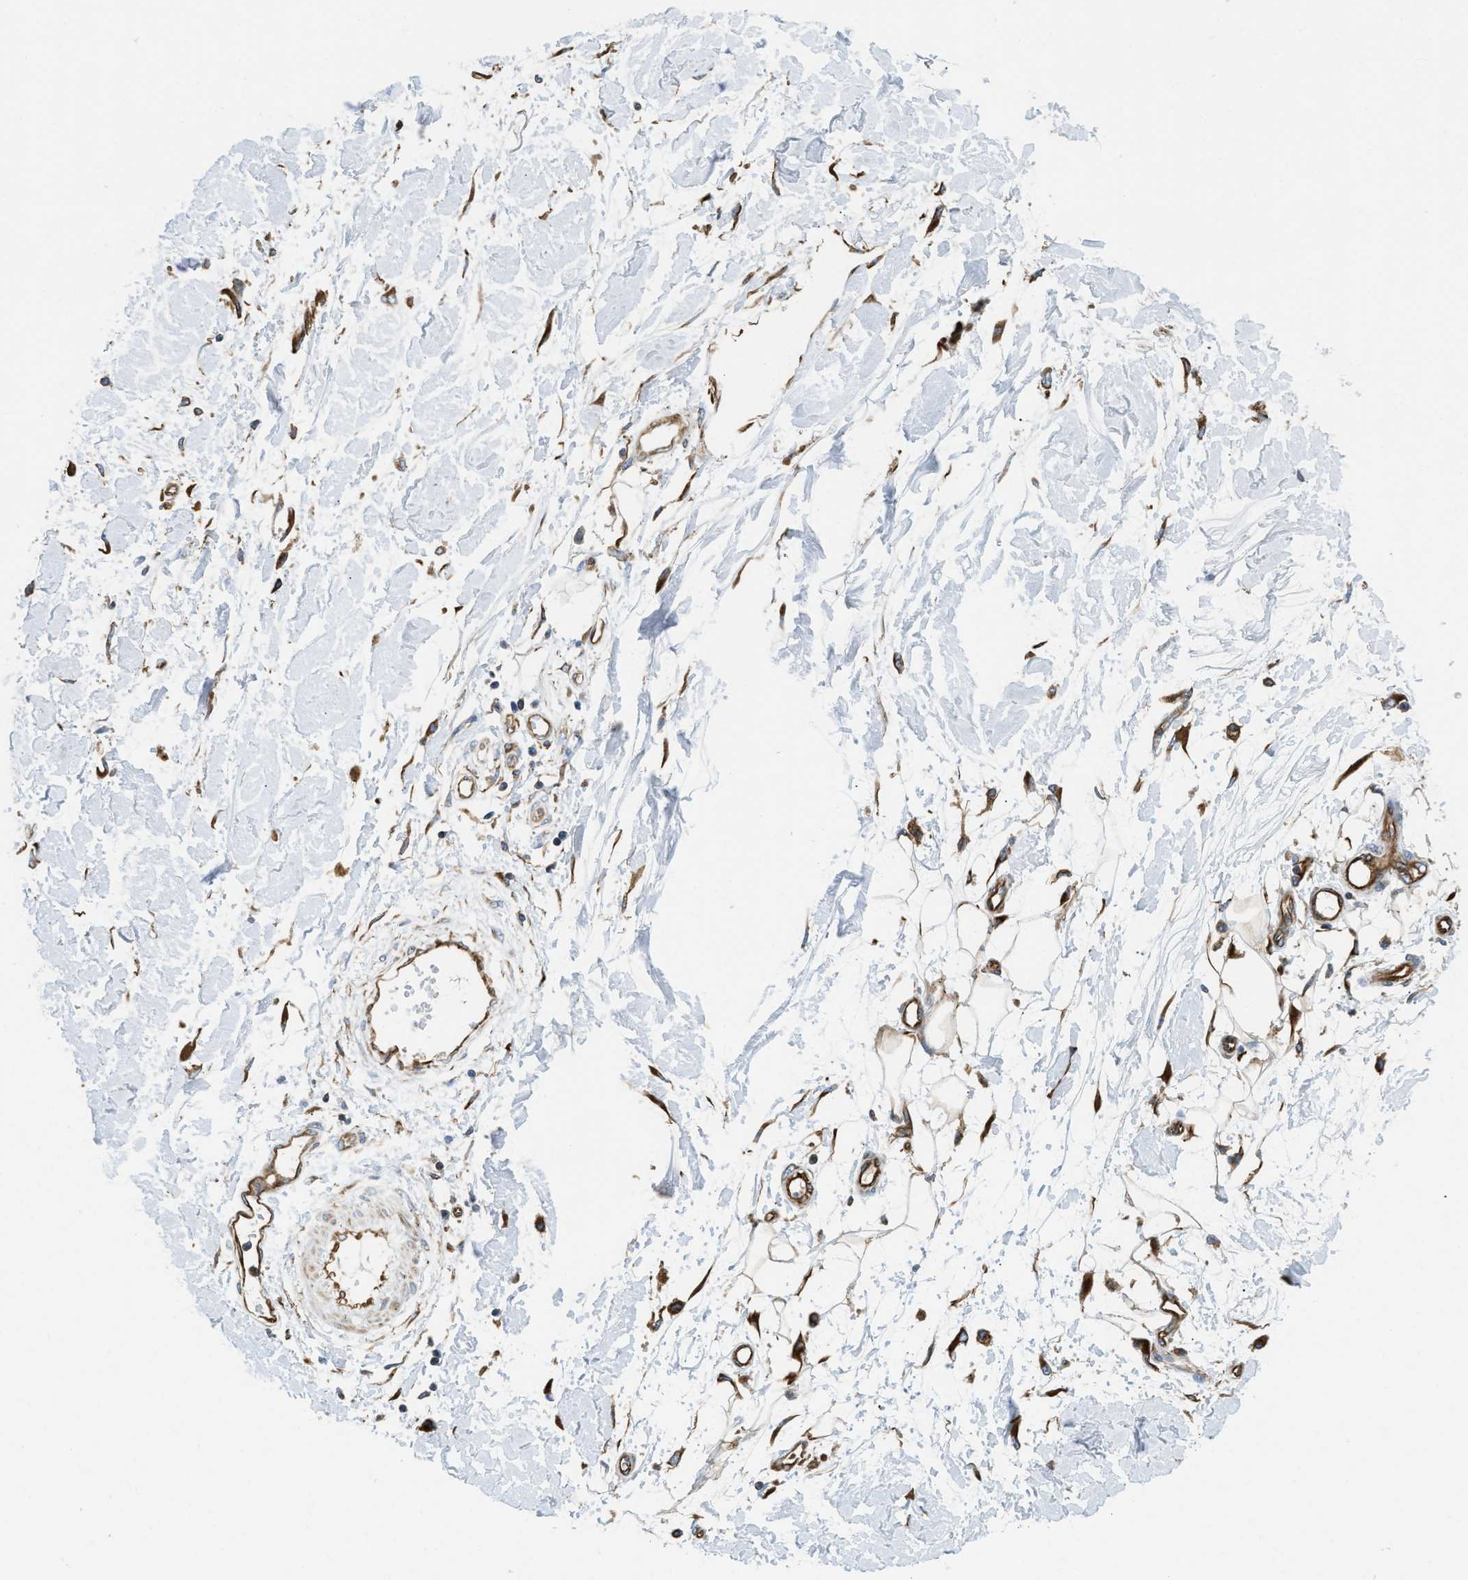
{"staining": {"intensity": "negative", "quantity": "none", "location": "none"}, "tissue": "adipose tissue", "cell_type": "Adipocytes", "image_type": "normal", "snomed": [{"axis": "morphology", "description": "Normal tissue, NOS"}, {"axis": "morphology", "description": "Squamous cell carcinoma, NOS"}, {"axis": "topography", "description": "Skin"}, {"axis": "topography", "description": "Peripheral nerve tissue"}], "caption": "A micrograph of human adipose tissue is negative for staining in adipocytes. The staining was performed using DAB (3,3'-diaminobenzidine) to visualize the protein expression in brown, while the nuclei were stained in blue with hematoxylin (Magnification: 20x).", "gene": "HSD17B12", "patient": {"sex": "male", "age": 83}}